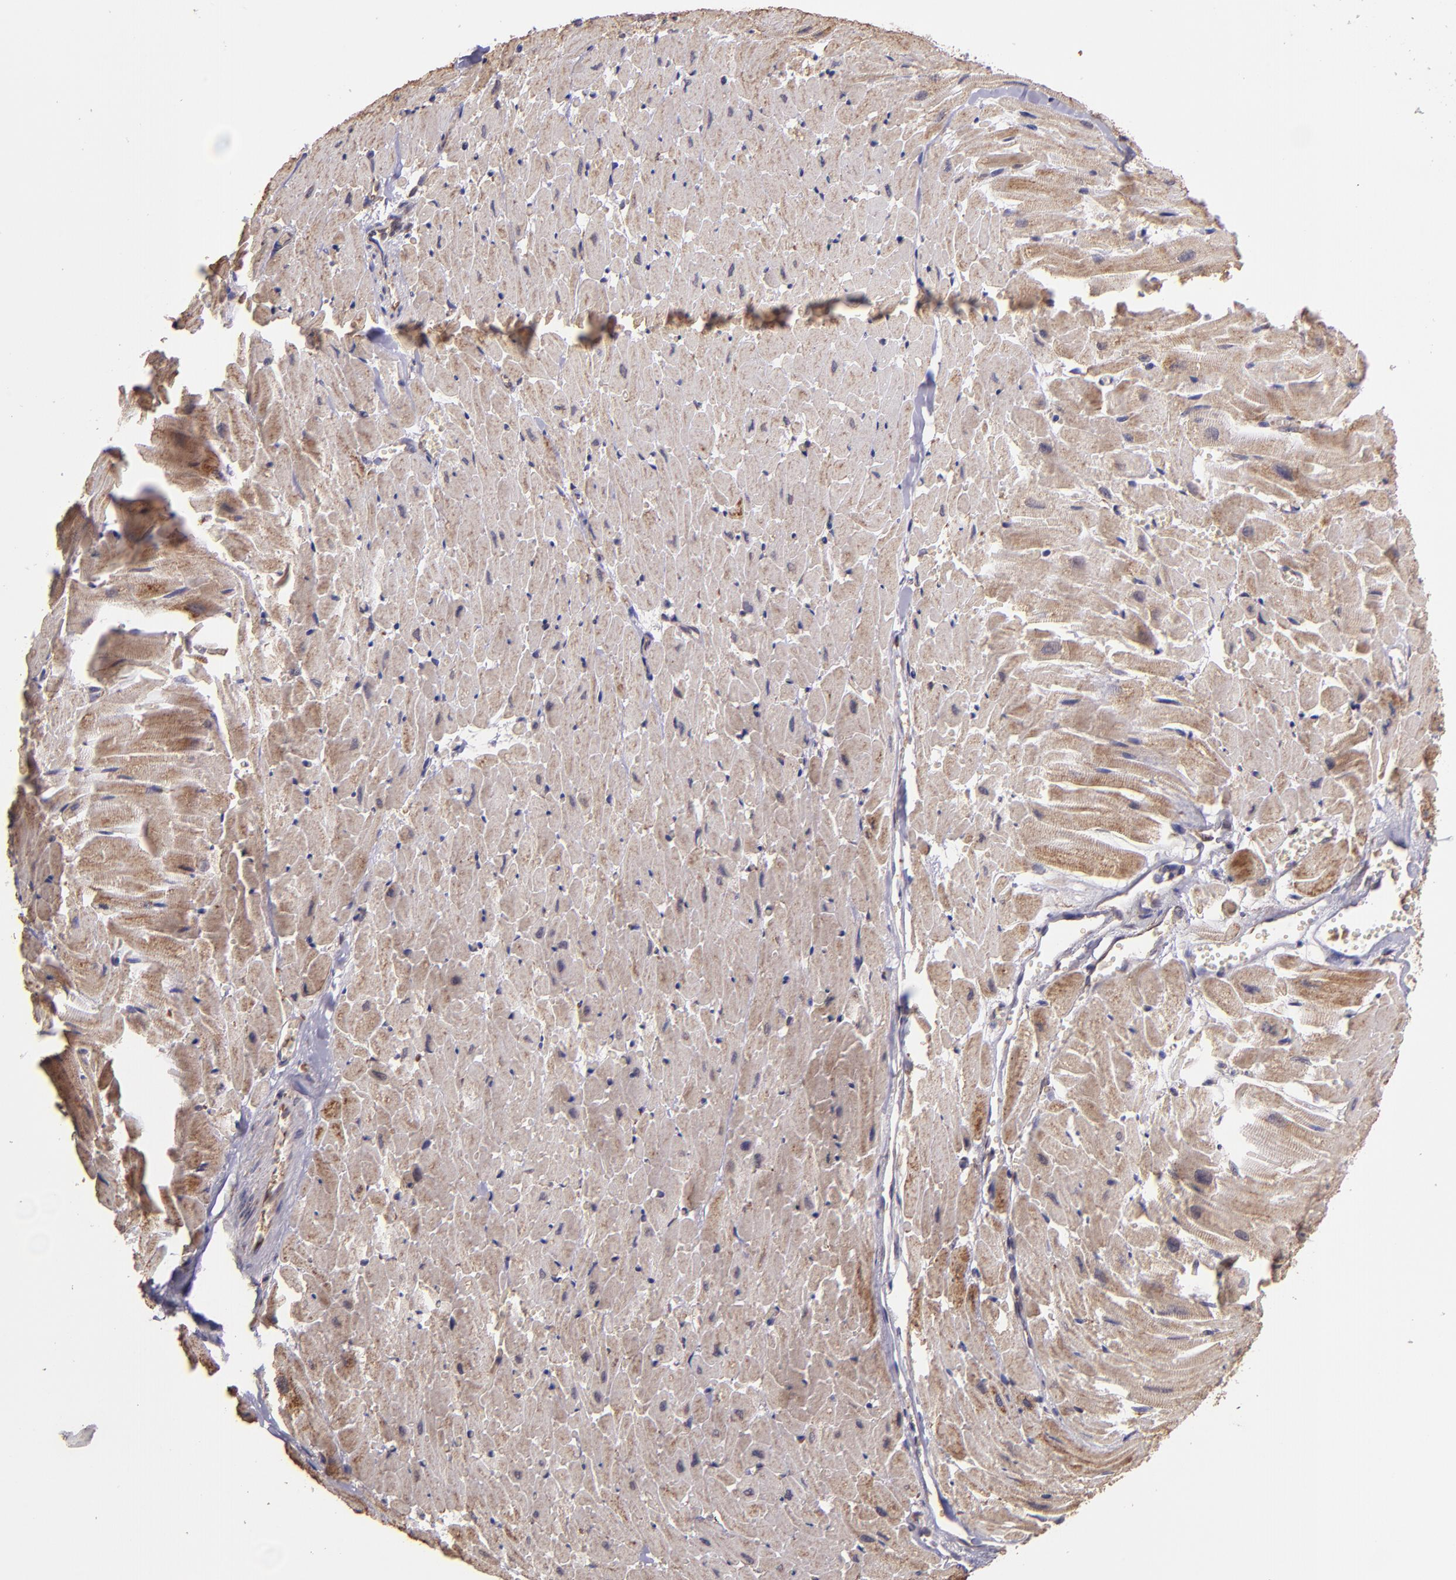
{"staining": {"intensity": "moderate", "quantity": ">75%", "location": "cytoplasmic/membranous"}, "tissue": "heart muscle", "cell_type": "Cardiomyocytes", "image_type": "normal", "snomed": [{"axis": "morphology", "description": "Normal tissue, NOS"}, {"axis": "topography", "description": "Heart"}], "caption": "Heart muscle stained with a brown dye shows moderate cytoplasmic/membranous positive staining in about >75% of cardiomyocytes.", "gene": "USP51", "patient": {"sex": "female", "age": 19}}